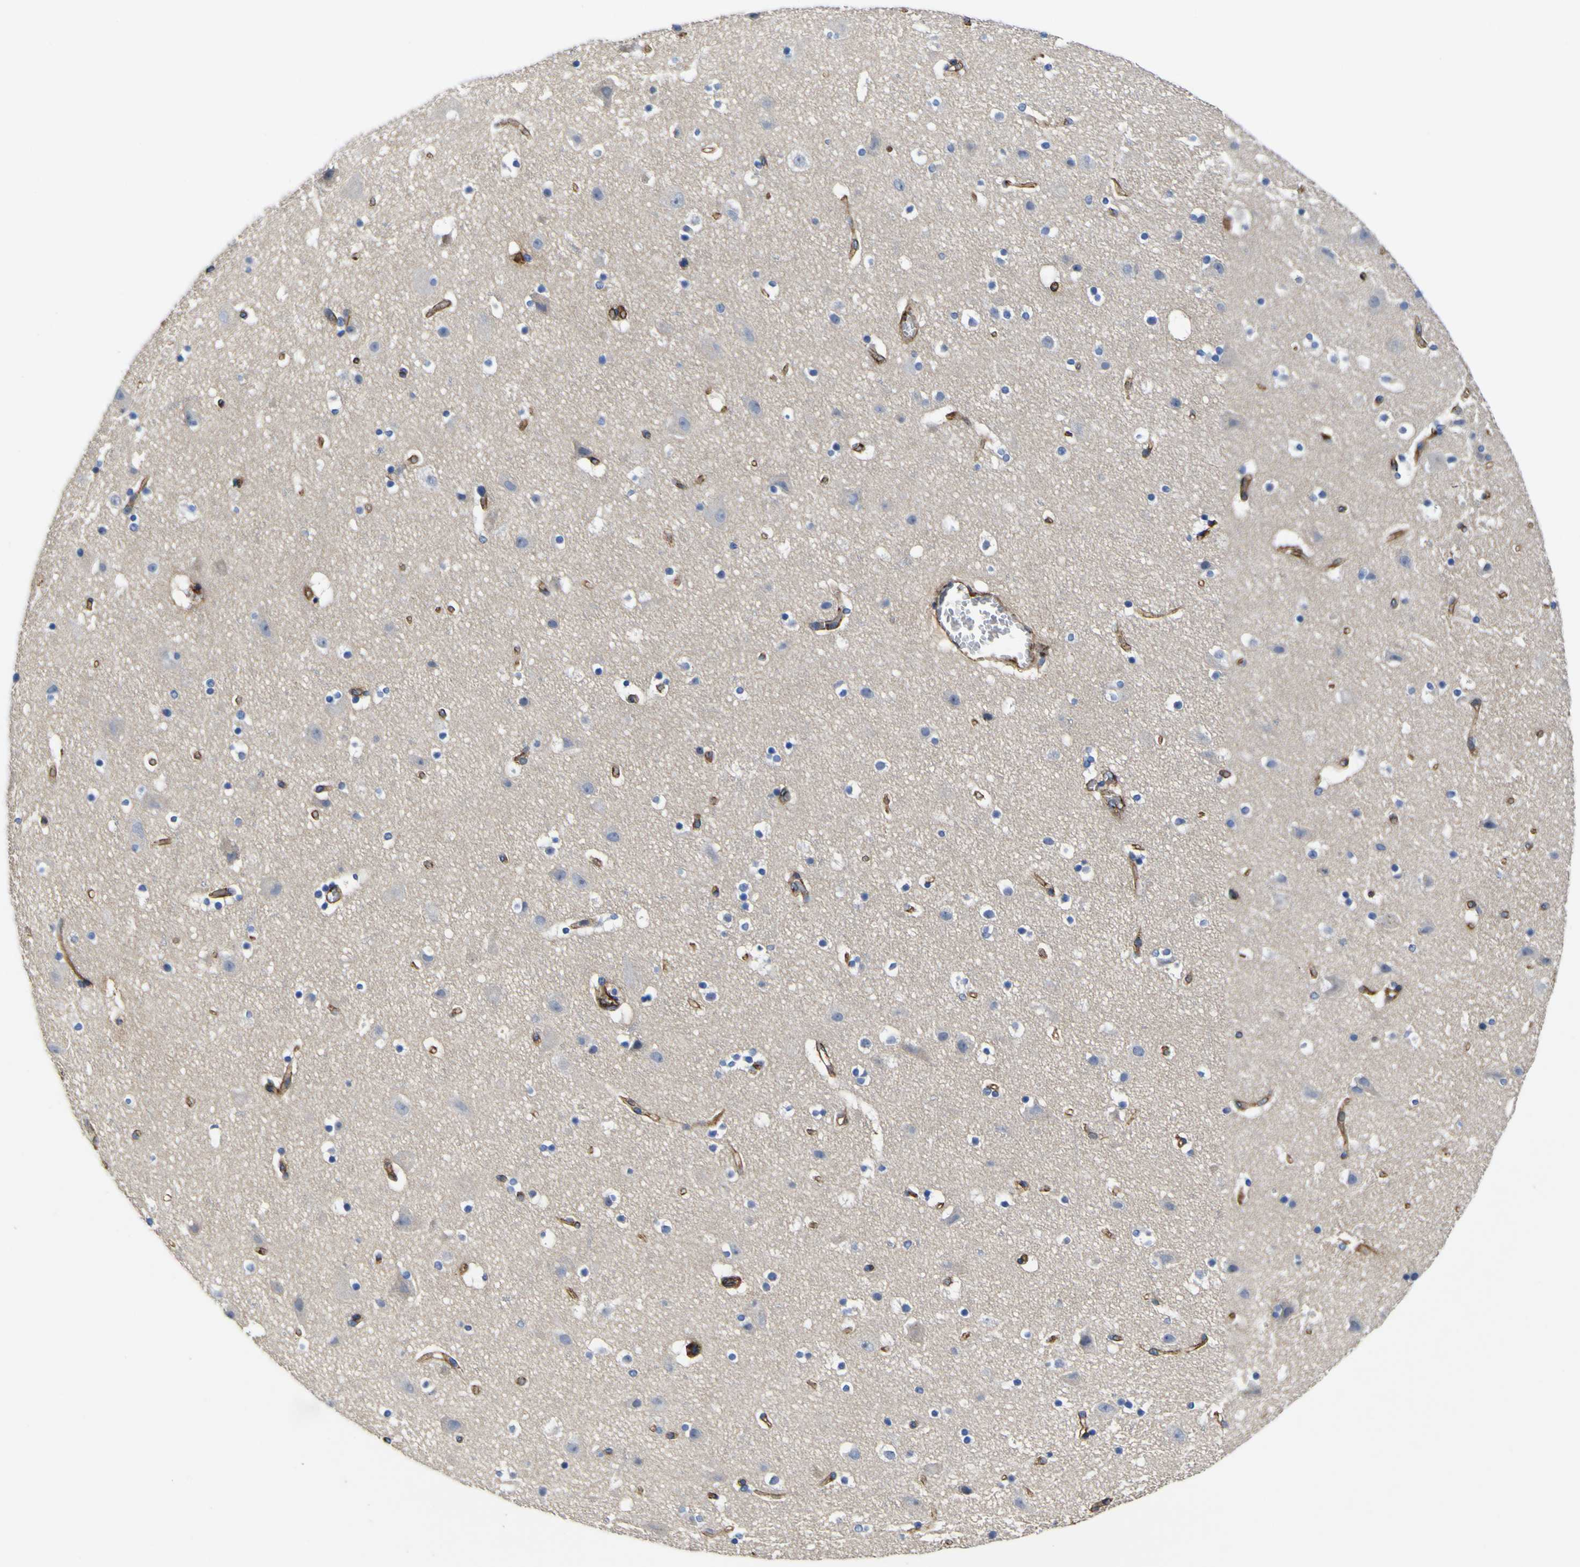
{"staining": {"intensity": "moderate", "quantity": ">75%", "location": "cytoplasmic/membranous"}, "tissue": "cerebral cortex", "cell_type": "Endothelial cells", "image_type": "normal", "snomed": [{"axis": "morphology", "description": "Normal tissue, NOS"}, {"axis": "topography", "description": "Cerebral cortex"}], "caption": "Protein staining reveals moderate cytoplasmic/membranous positivity in approximately >75% of endothelial cells in unremarkable cerebral cortex.", "gene": "CD151", "patient": {"sex": "male", "age": 45}}